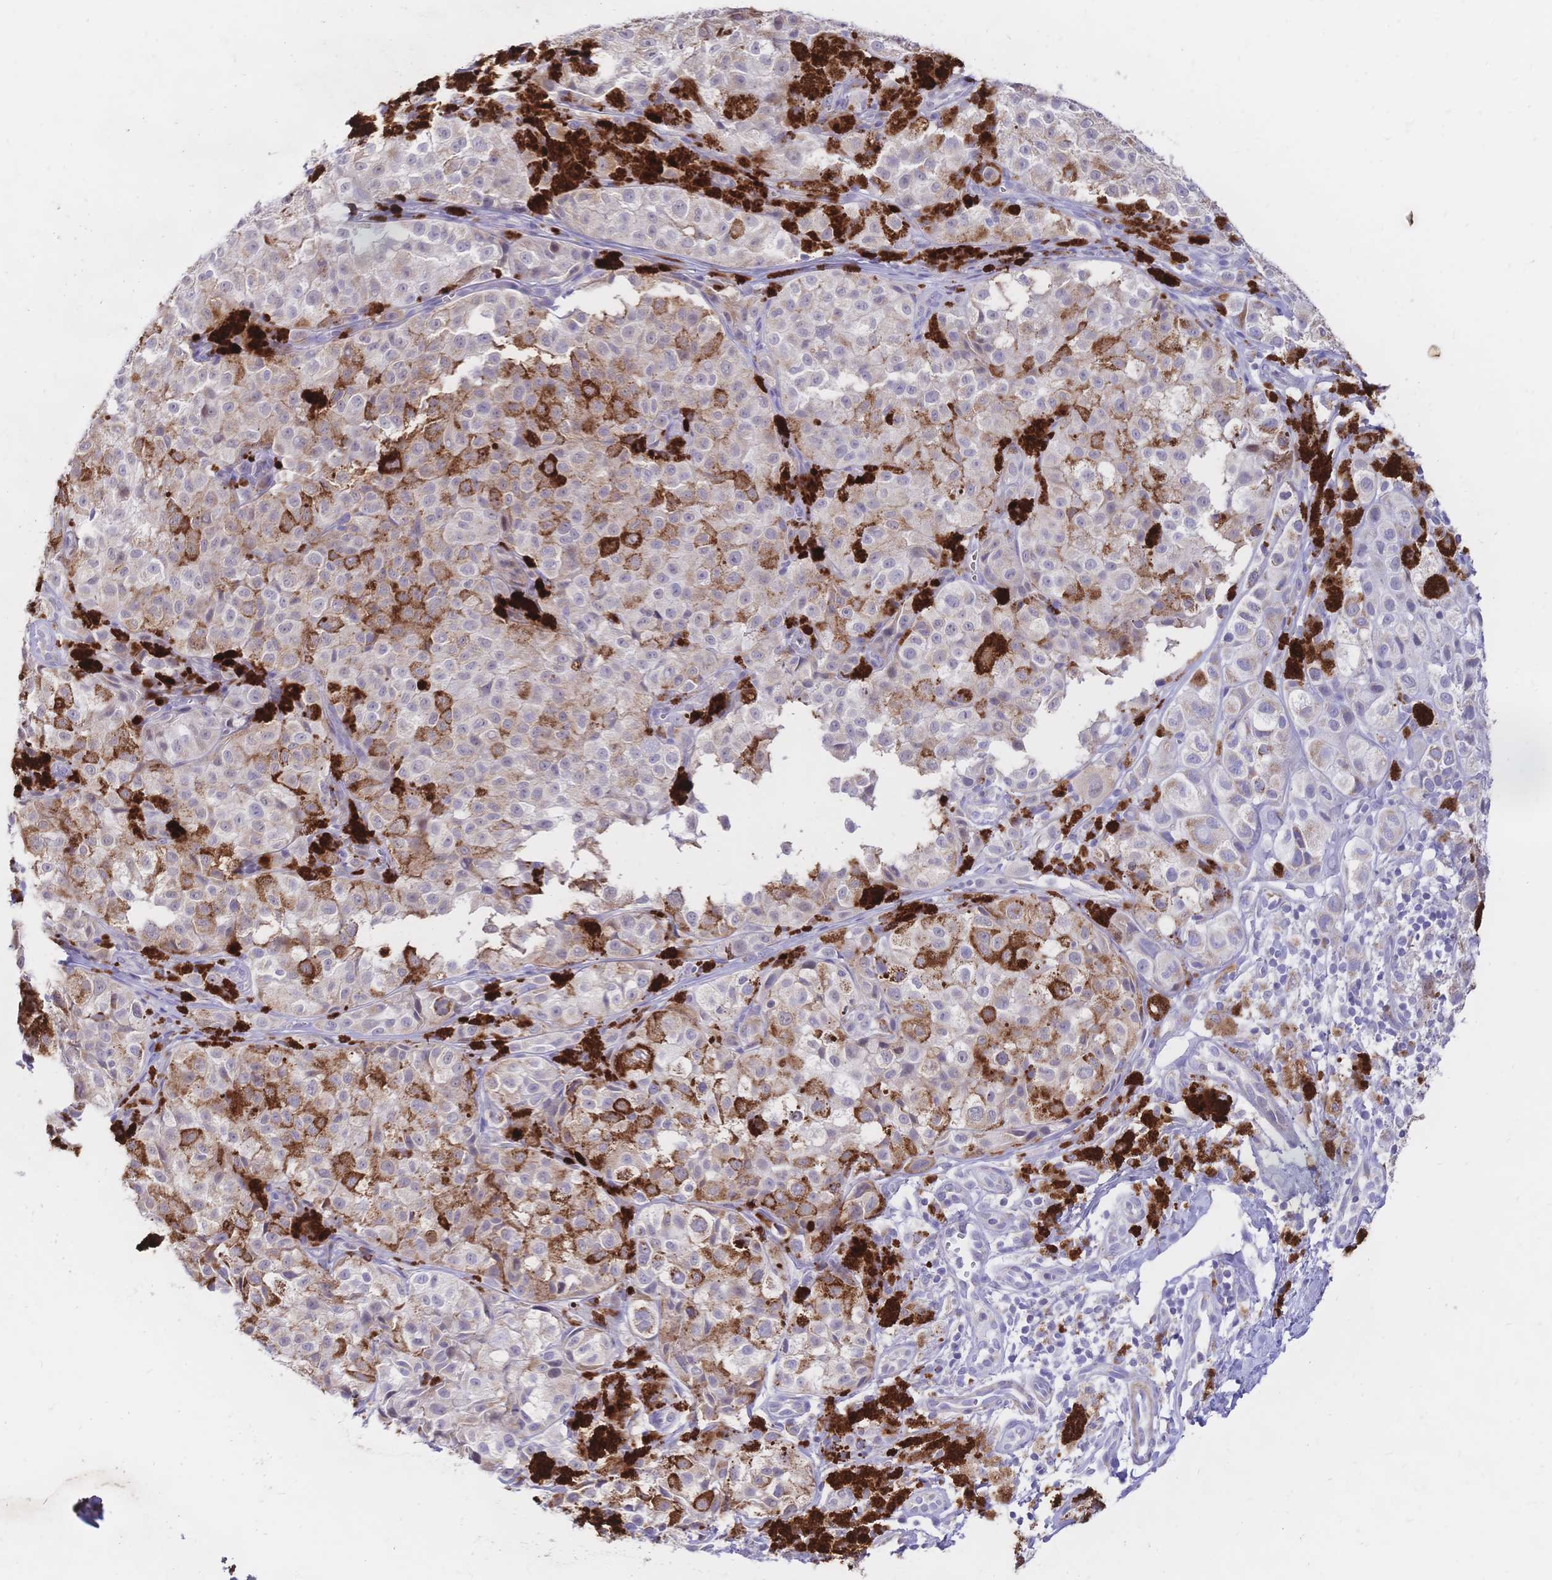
{"staining": {"intensity": "strong", "quantity": "<25%", "location": "cytoplasmic/membranous"}, "tissue": "melanoma", "cell_type": "Tumor cells", "image_type": "cancer", "snomed": [{"axis": "morphology", "description": "Malignant melanoma, NOS"}, {"axis": "topography", "description": "Skin"}], "caption": "A micrograph showing strong cytoplasmic/membranous expression in about <25% of tumor cells in melanoma, as visualized by brown immunohistochemical staining.", "gene": "CLEC18B", "patient": {"sex": "male", "age": 61}}